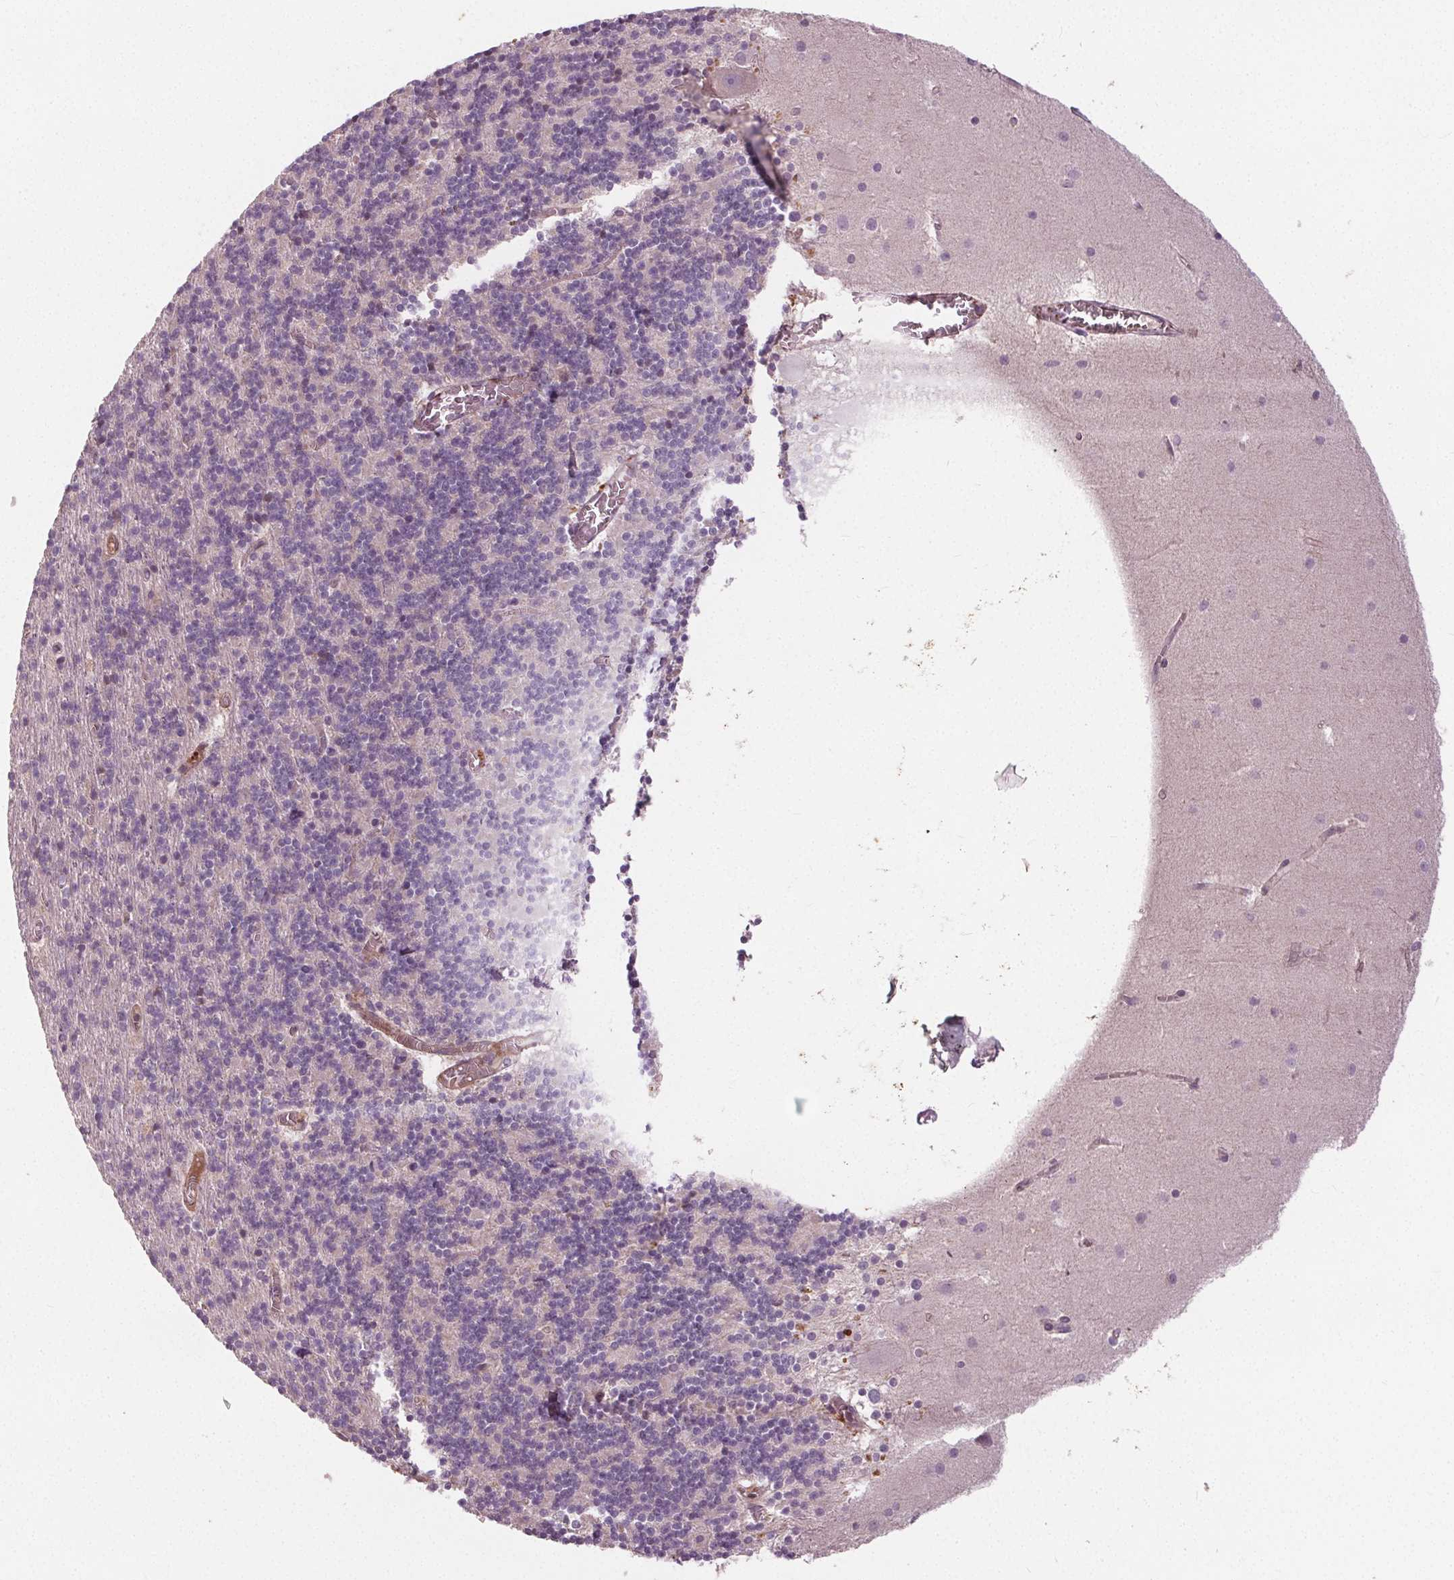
{"staining": {"intensity": "negative", "quantity": "none", "location": "none"}, "tissue": "cerebellum", "cell_type": "Cells in granular layer", "image_type": "normal", "snomed": [{"axis": "morphology", "description": "Normal tissue, NOS"}, {"axis": "topography", "description": "Cerebellum"}], "caption": "An immunohistochemistry (IHC) micrograph of normal cerebellum is shown. There is no staining in cells in granular layer of cerebellum. Brightfield microscopy of immunohistochemistry stained with DAB (3,3'-diaminobenzidine) (brown) and hematoxylin (blue), captured at high magnification.", "gene": "PDGFD", "patient": {"sex": "male", "age": 70}}